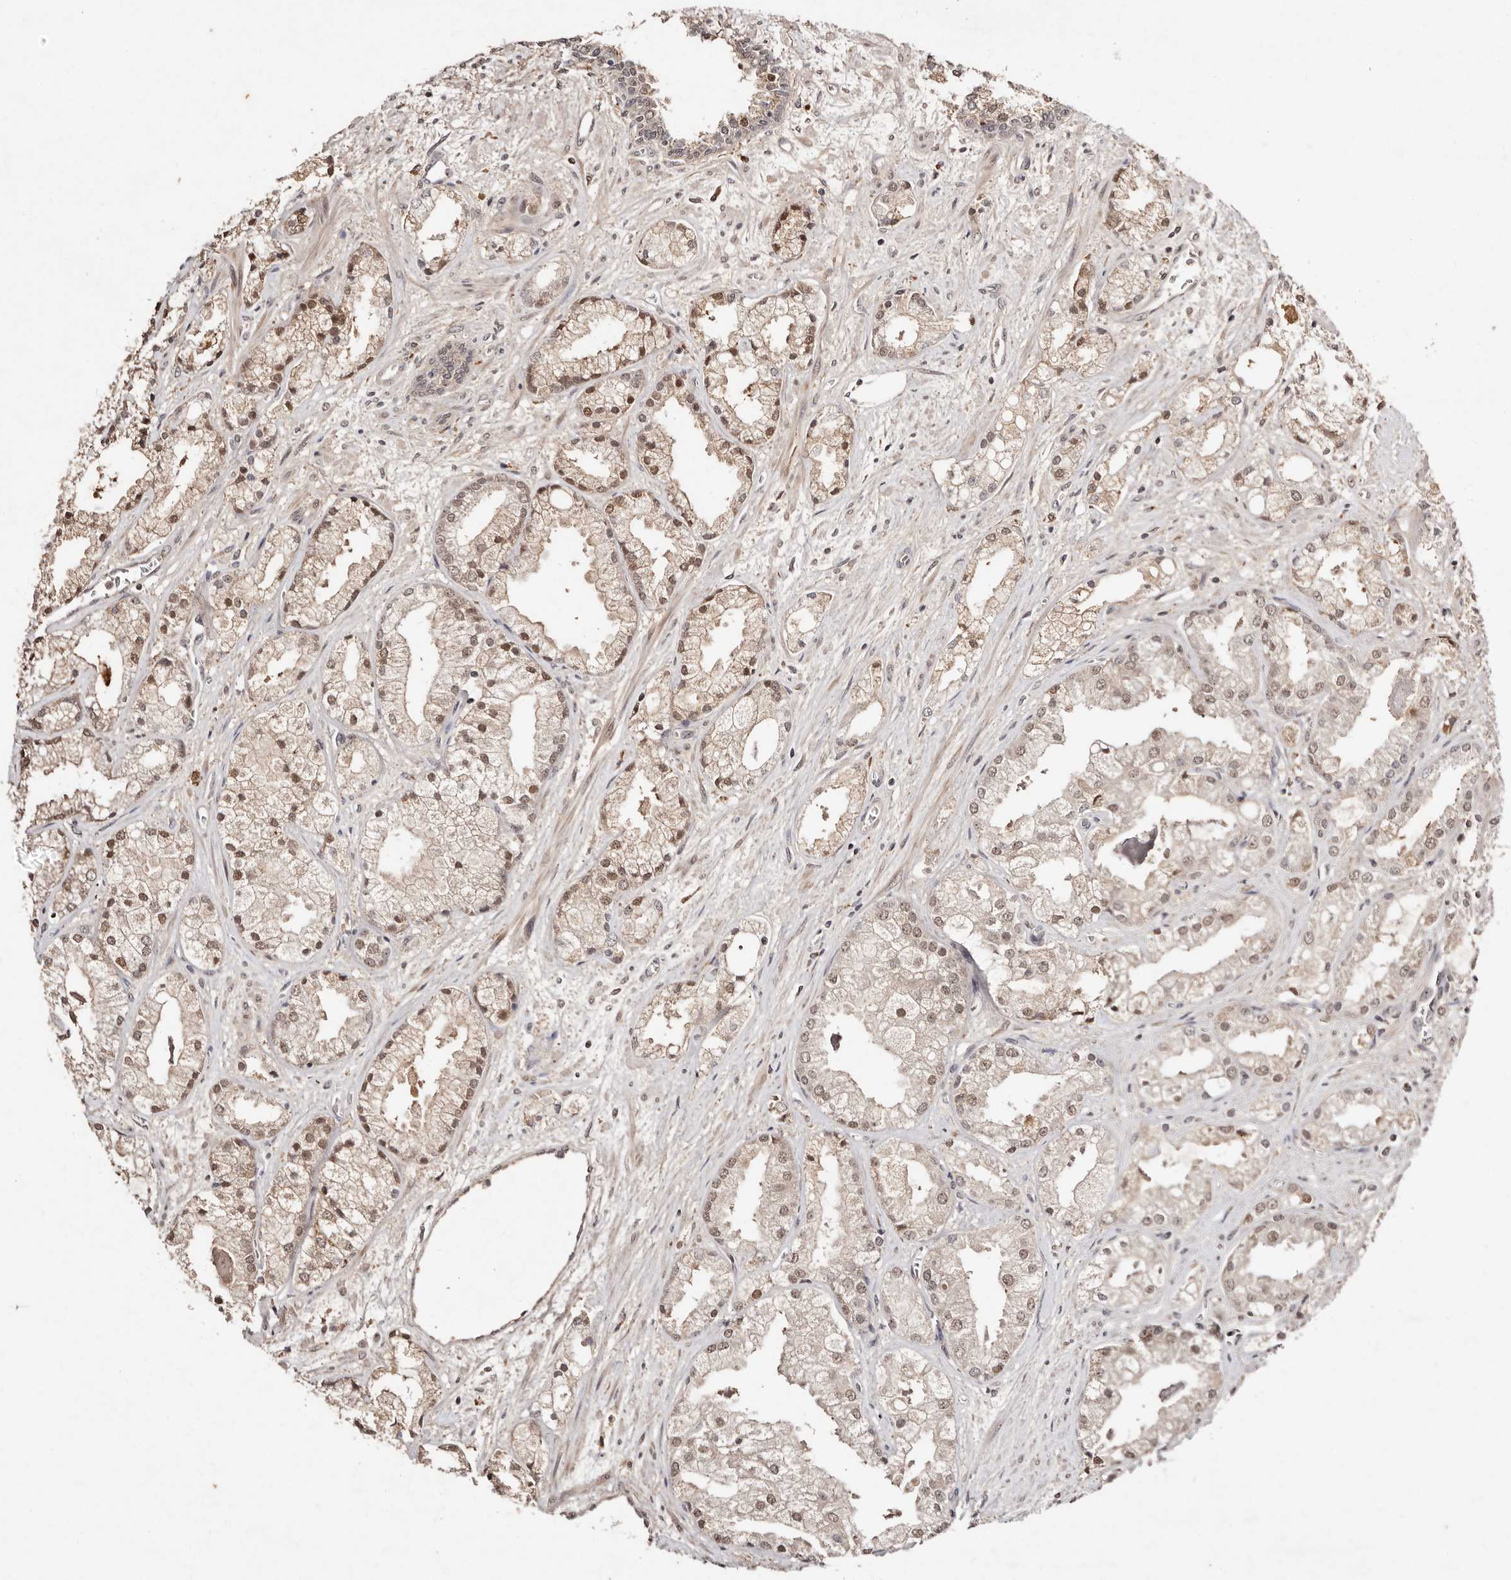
{"staining": {"intensity": "moderate", "quantity": "25%-75%", "location": "nuclear"}, "tissue": "prostate cancer", "cell_type": "Tumor cells", "image_type": "cancer", "snomed": [{"axis": "morphology", "description": "Adenocarcinoma, High grade"}, {"axis": "topography", "description": "Prostate"}], "caption": "A brown stain labels moderate nuclear positivity of a protein in prostate cancer tumor cells.", "gene": "BICRAL", "patient": {"sex": "male", "age": 50}}